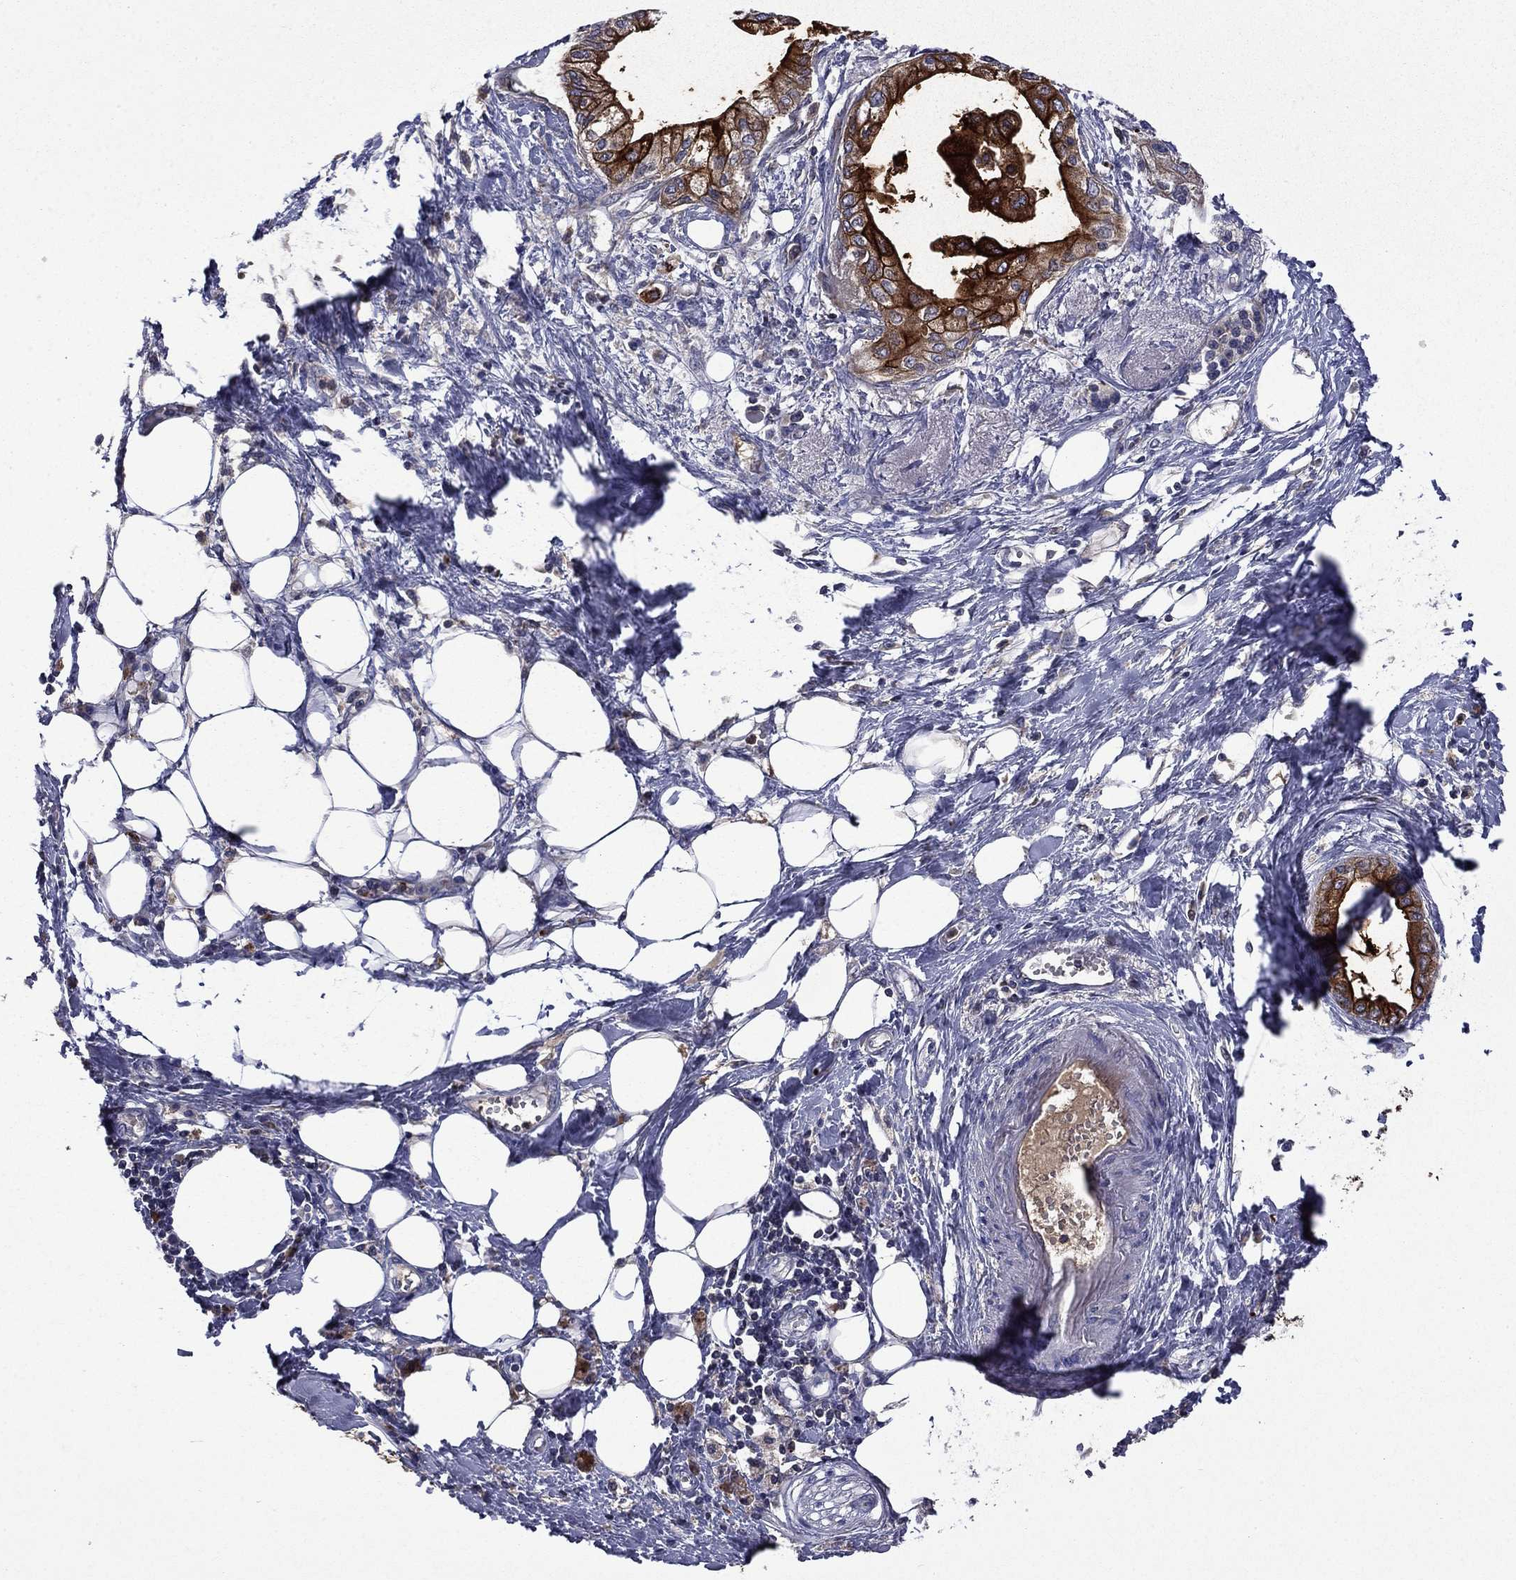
{"staining": {"intensity": "strong", "quantity": ">75%", "location": "cytoplasmic/membranous"}, "tissue": "pancreatic cancer", "cell_type": "Tumor cells", "image_type": "cancer", "snomed": [{"axis": "morphology", "description": "Normal tissue, NOS"}, {"axis": "morphology", "description": "Adenocarcinoma, NOS"}, {"axis": "topography", "description": "Pancreas"}, {"axis": "topography", "description": "Duodenum"}], "caption": "Pancreatic cancer was stained to show a protein in brown. There is high levels of strong cytoplasmic/membranous staining in approximately >75% of tumor cells. (Brightfield microscopy of DAB IHC at high magnification).", "gene": "CEACAM7", "patient": {"sex": "female", "age": 60}}